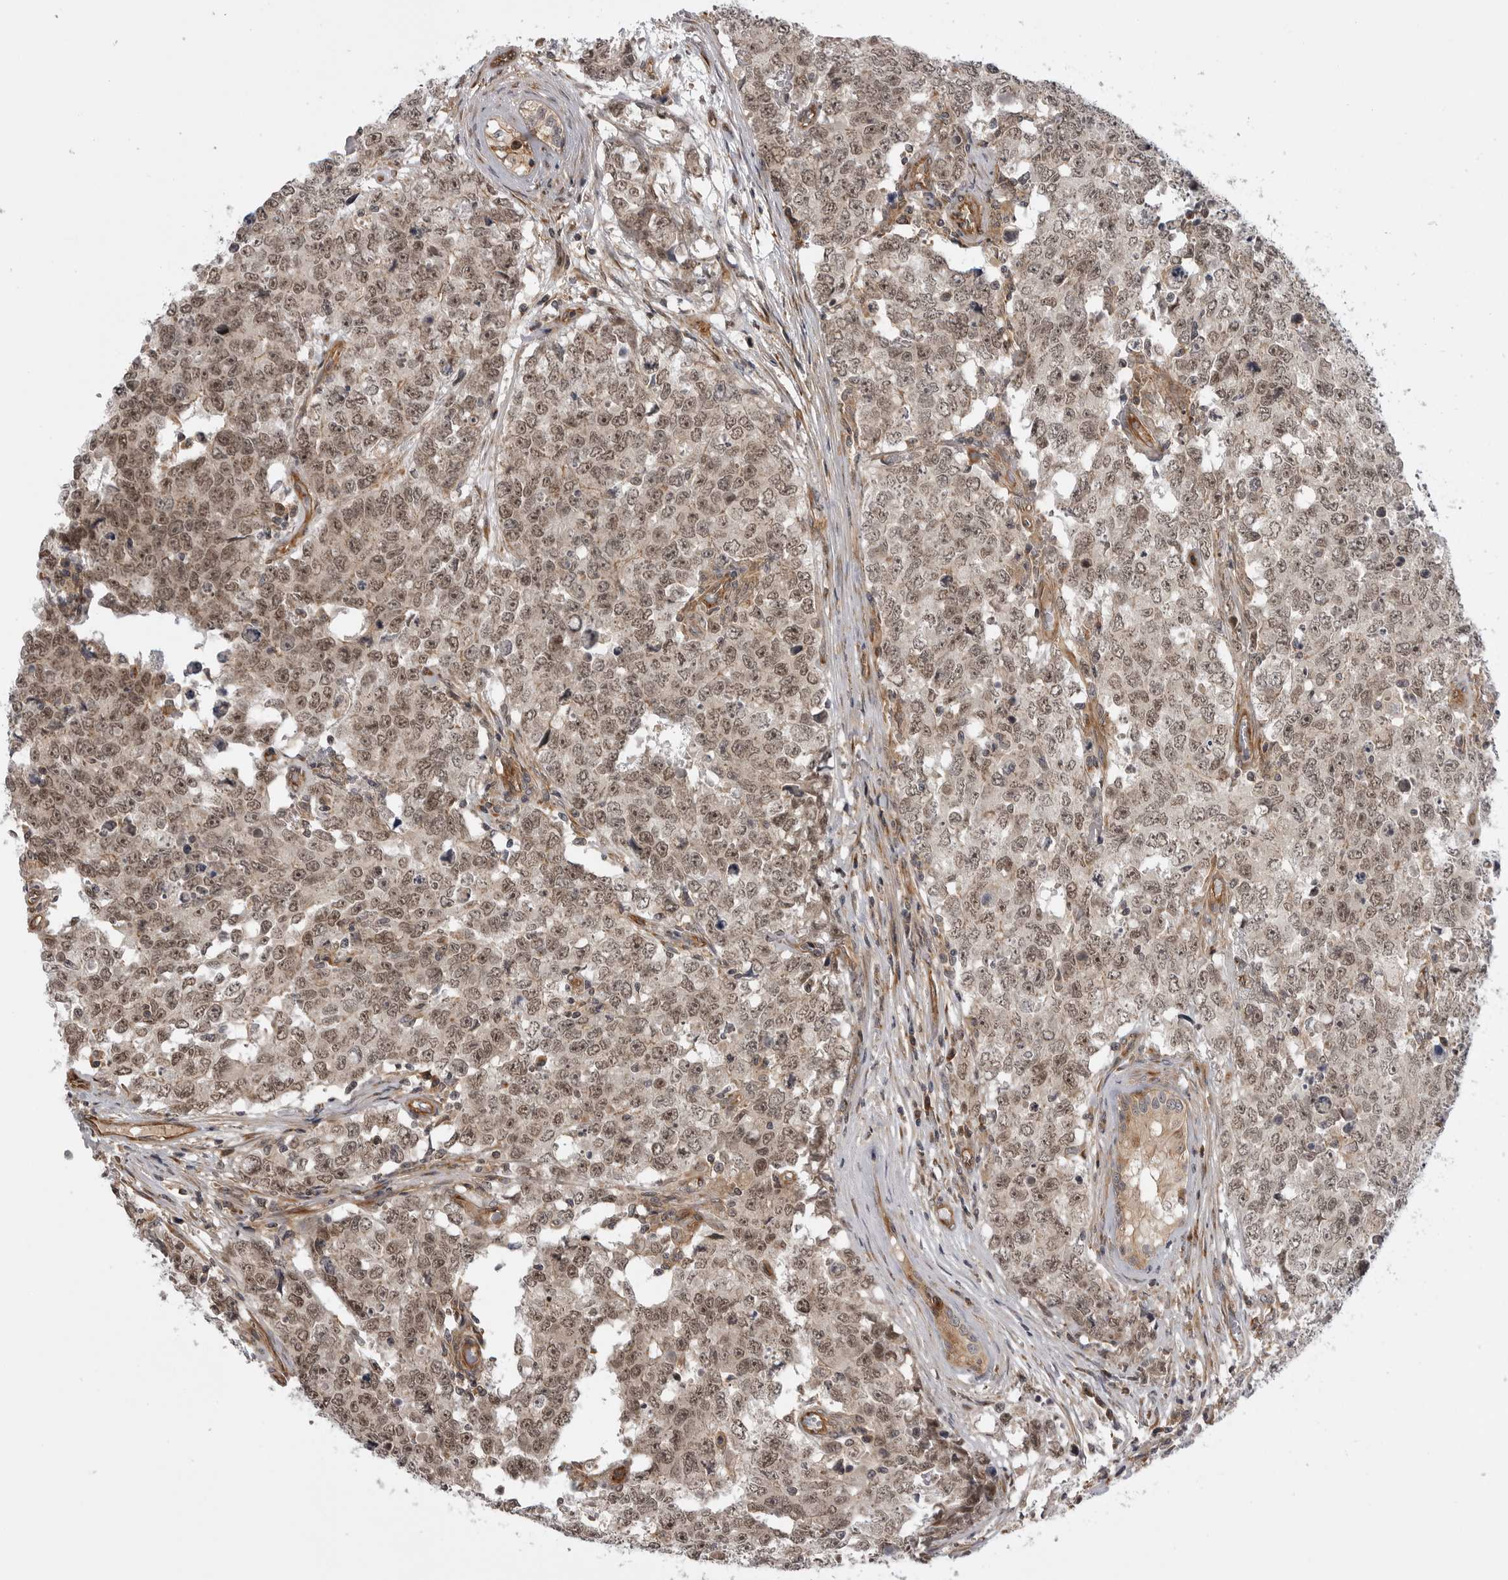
{"staining": {"intensity": "moderate", "quantity": ">75%", "location": "nuclear"}, "tissue": "testis cancer", "cell_type": "Tumor cells", "image_type": "cancer", "snomed": [{"axis": "morphology", "description": "Carcinoma, Embryonal, NOS"}, {"axis": "topography", "description": "Testis"}], "caption": "Protein expression by immunohistochemistry displays moderate nuclear staining in approximately >75% of tumor cells in testis cancer (embryonal carcinoma). (Brightfield microscopy of DAB IHC at high magnification).", "gene": "LRRC45", "patient": {"sex": "male", "age": 28}}